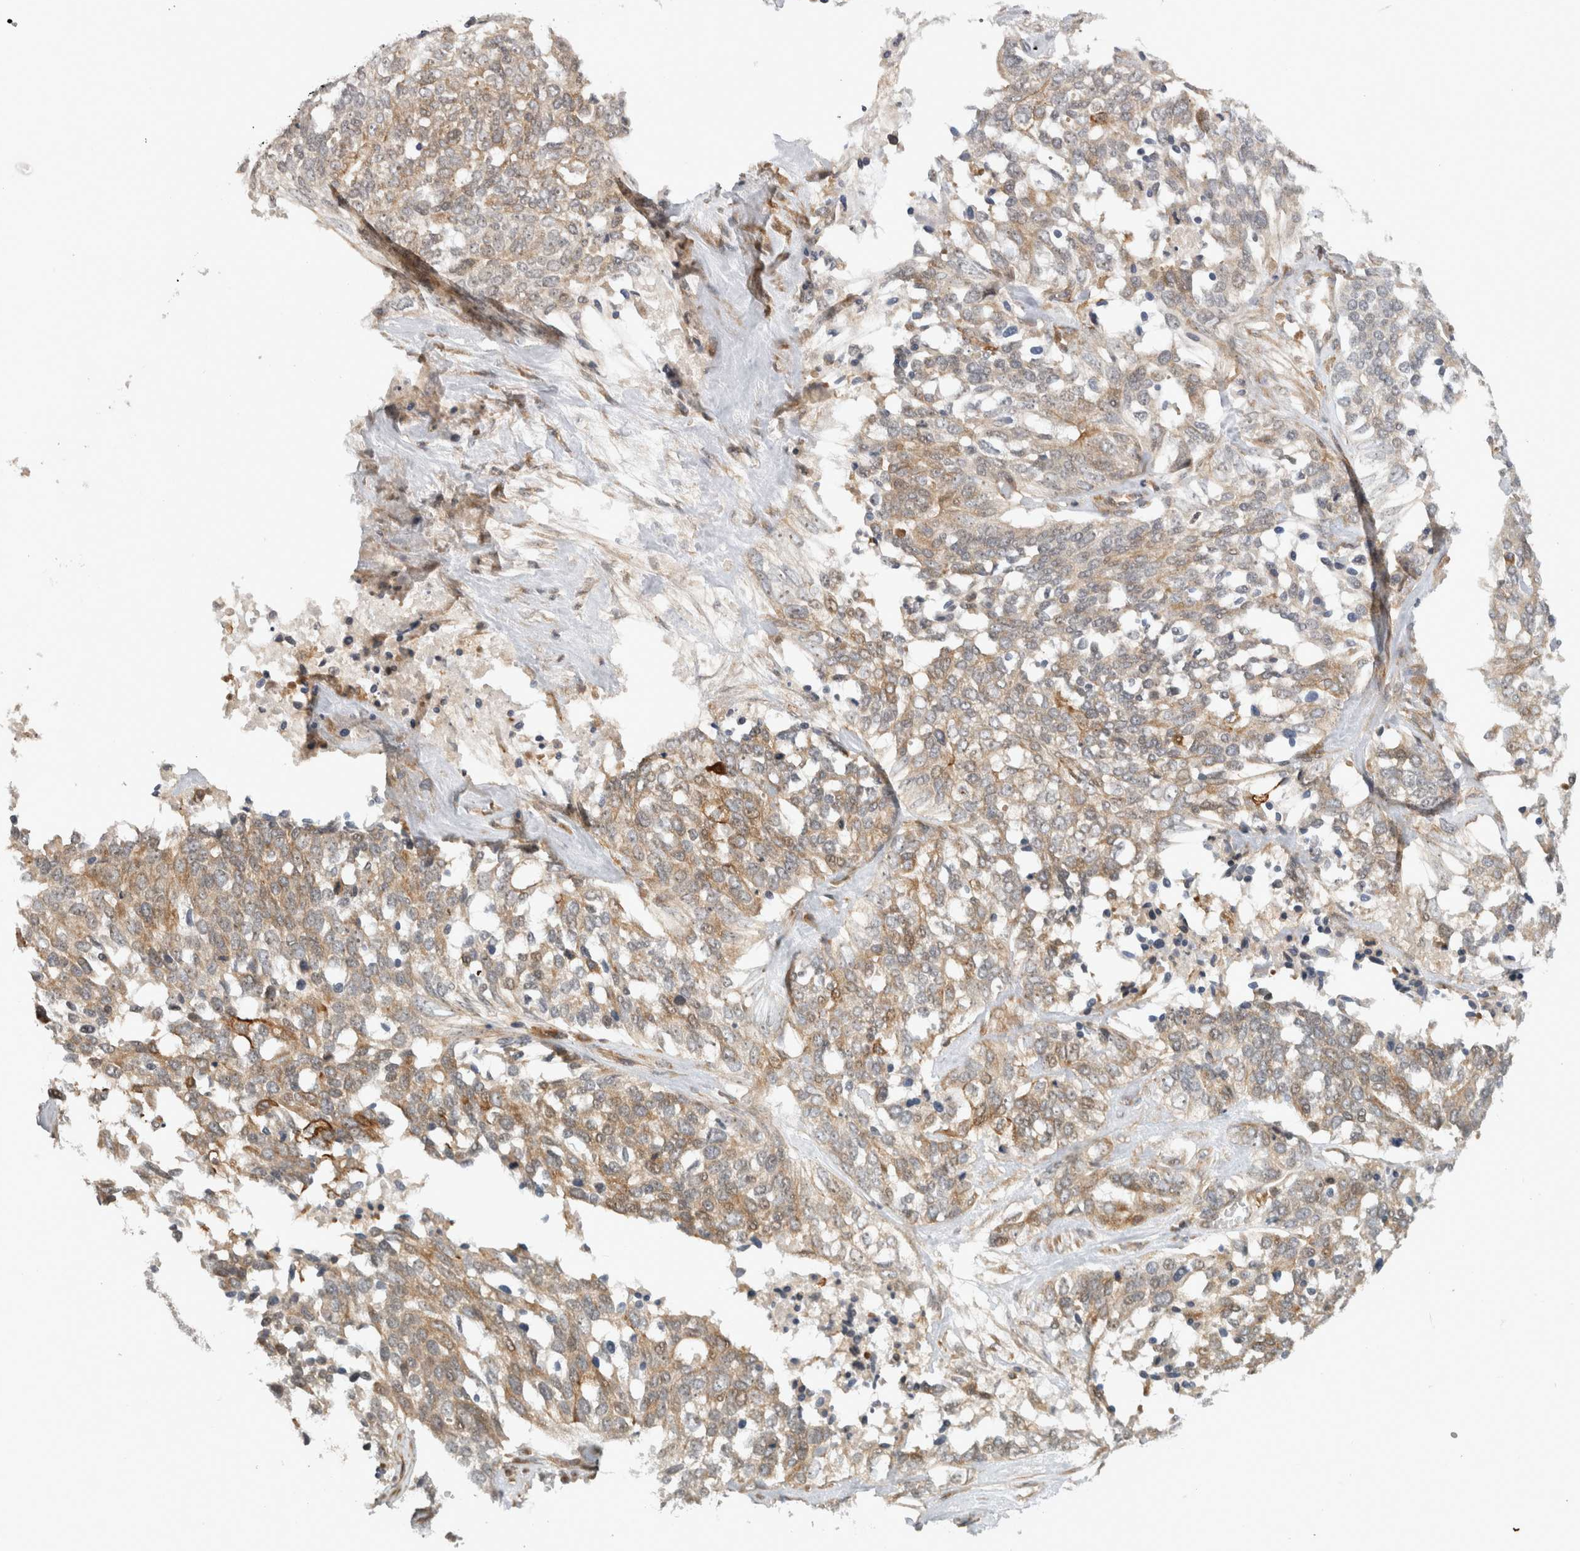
{"staining": {"intensity": "weak", "quantity": ">75%", "location": "cytoplasmic/membranous,nuclear"}, "tissue": "ovarian cancer", "cell_type": "Tumor cells", "image_type": "cancer", "snomed": [{"axis": "morphology", "description": "Cystadenocarcinoma, serous, NOS"}, {"axis": "topography", "description": "Ovary"}], "caption": "High-magnification brightfield microscopy of ovarian serous cystadenocarcinoma stained with DAB (brown) and counterstained with hematoxylin (blue). tumor cells exhibit weak cytoplasmic/membranous and nuclear staining is present in approximately>75% of cells.", "gene": "WASF2", "patient": {"sex": "female", "age": 44}}